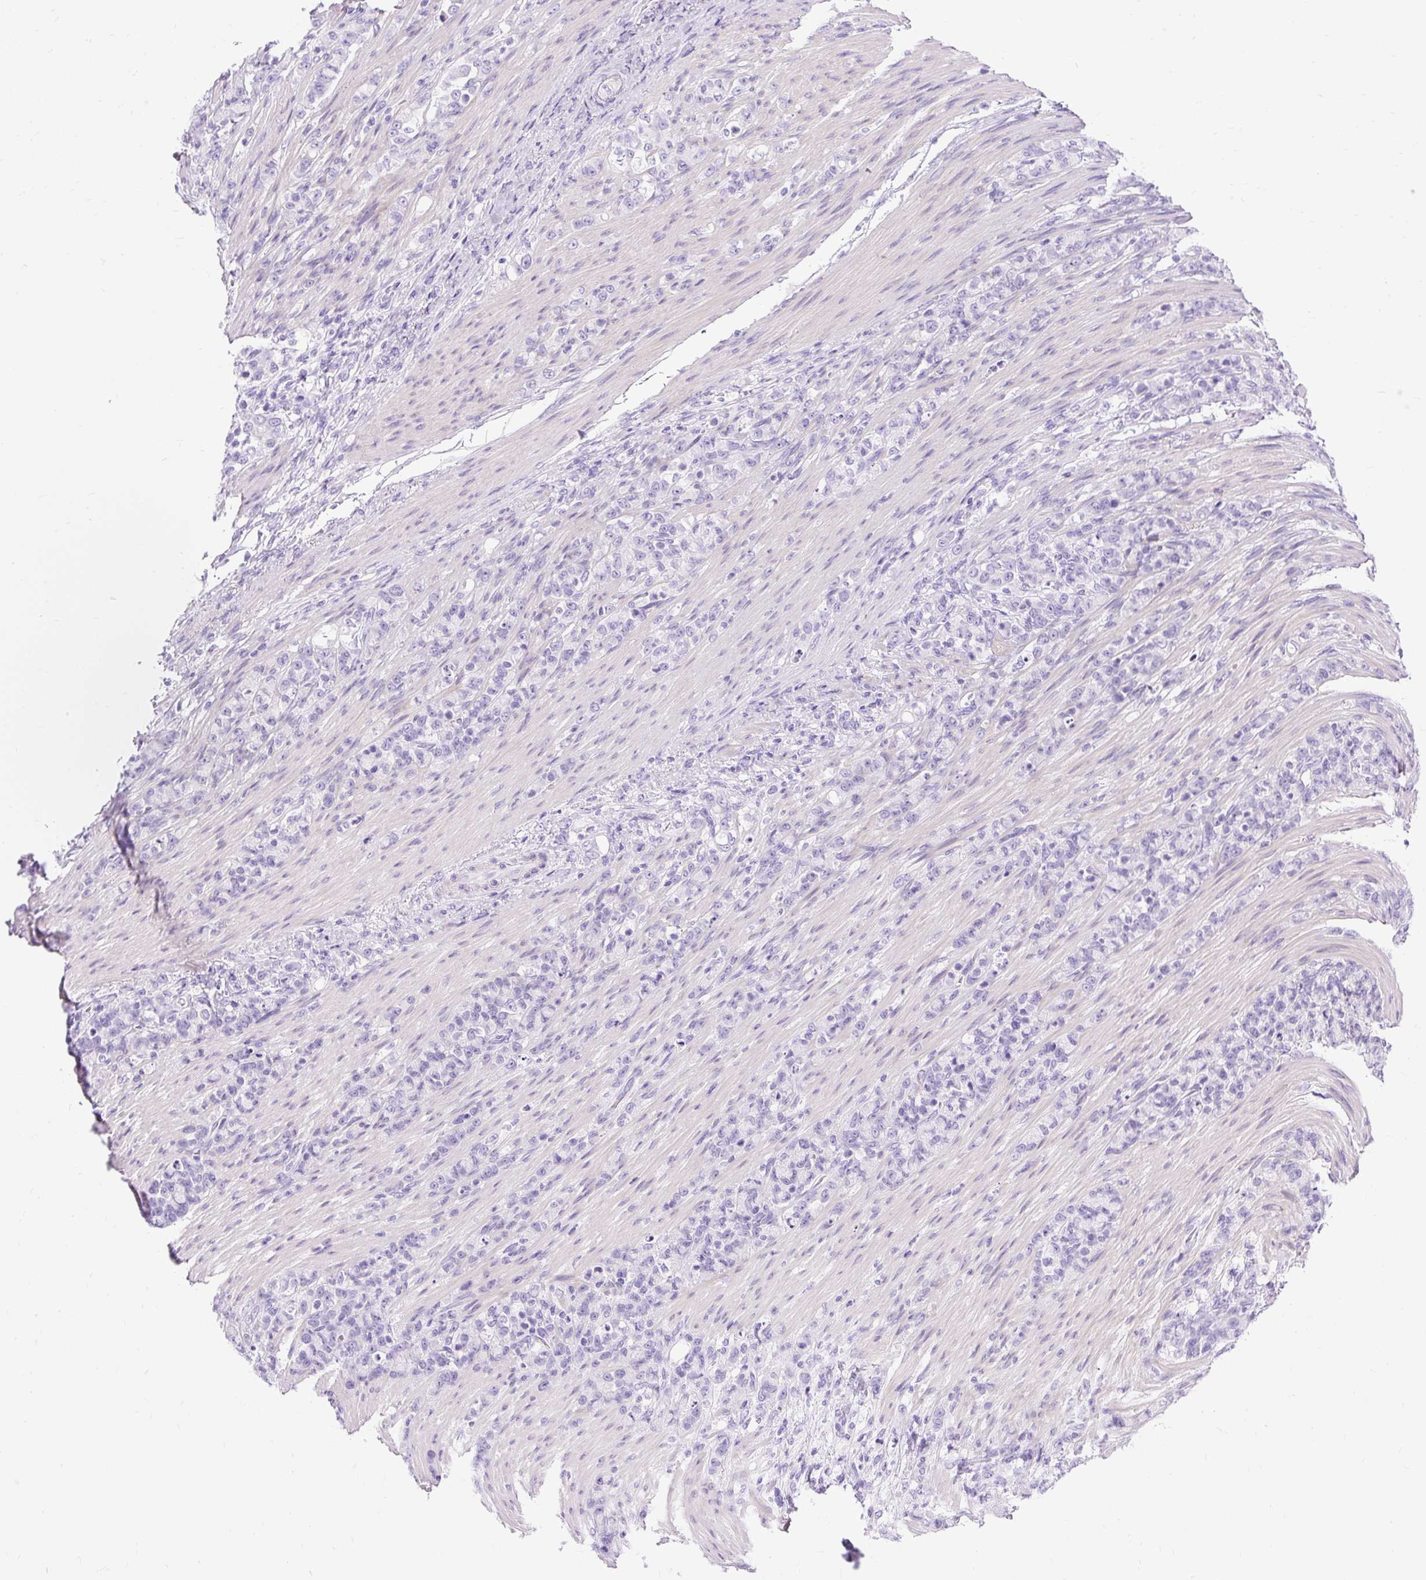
{"staining": {"intensity": "negative", "quantity": "none", "location": "none"}, "tissue": "stomach cancer", "cell_type": "Tumor cells", "image_type": "cancer", "snomed": [{"axis": "morphology", "description": "Adenocarcinoma, NOS"}, {"axis": "topography", "description": "Stomach"}], "caption": "Immunohistochemistry photomicrograph of neoplastic tissue: stomach cancer stained with DAB shows no significant protein expression in tumor cells.", "gene": "UPP1", "patient": {"sex": "female", "age": 79}}